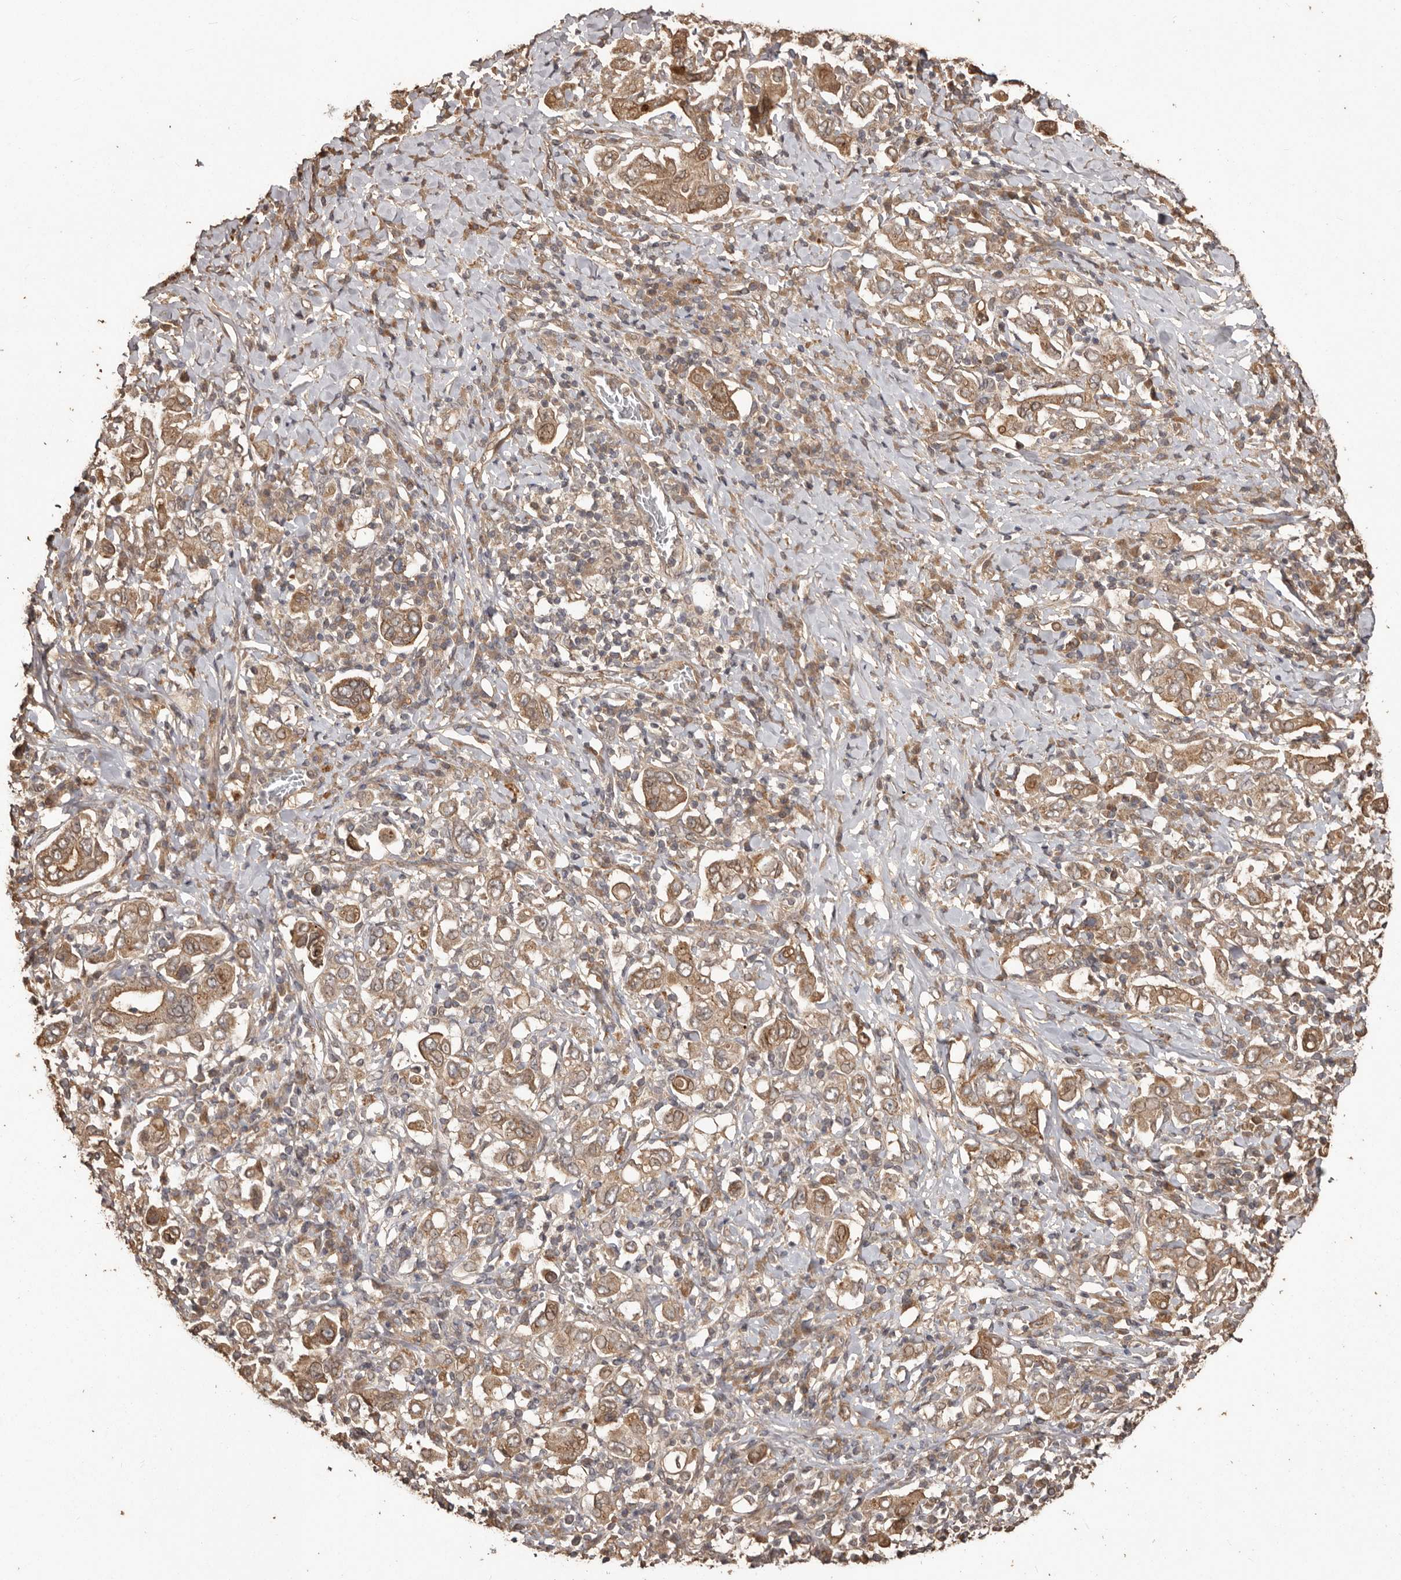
{"staining": {"intensity": "moderate", "quantity": ">75%", "location": "cytoplasmic/membranous"}, "tissue": "stomach cancer", "cell_type": "Tumor cells", "image_type": "cancer", "snomed": [{"axis": "morphology", "description": "Adenocarcinoma, NOS"}, {"axis": "topography", "description": "Stomach, upper"}], "caption": "Immunohistochemical staining of human stomach adenocarcinoma displays medium levels of moderate cytoplasmic/membranous protein expression in about >75% of tumor cells.", "gene": "NUP43", "patient": {"sex": "male", "age": 62}}